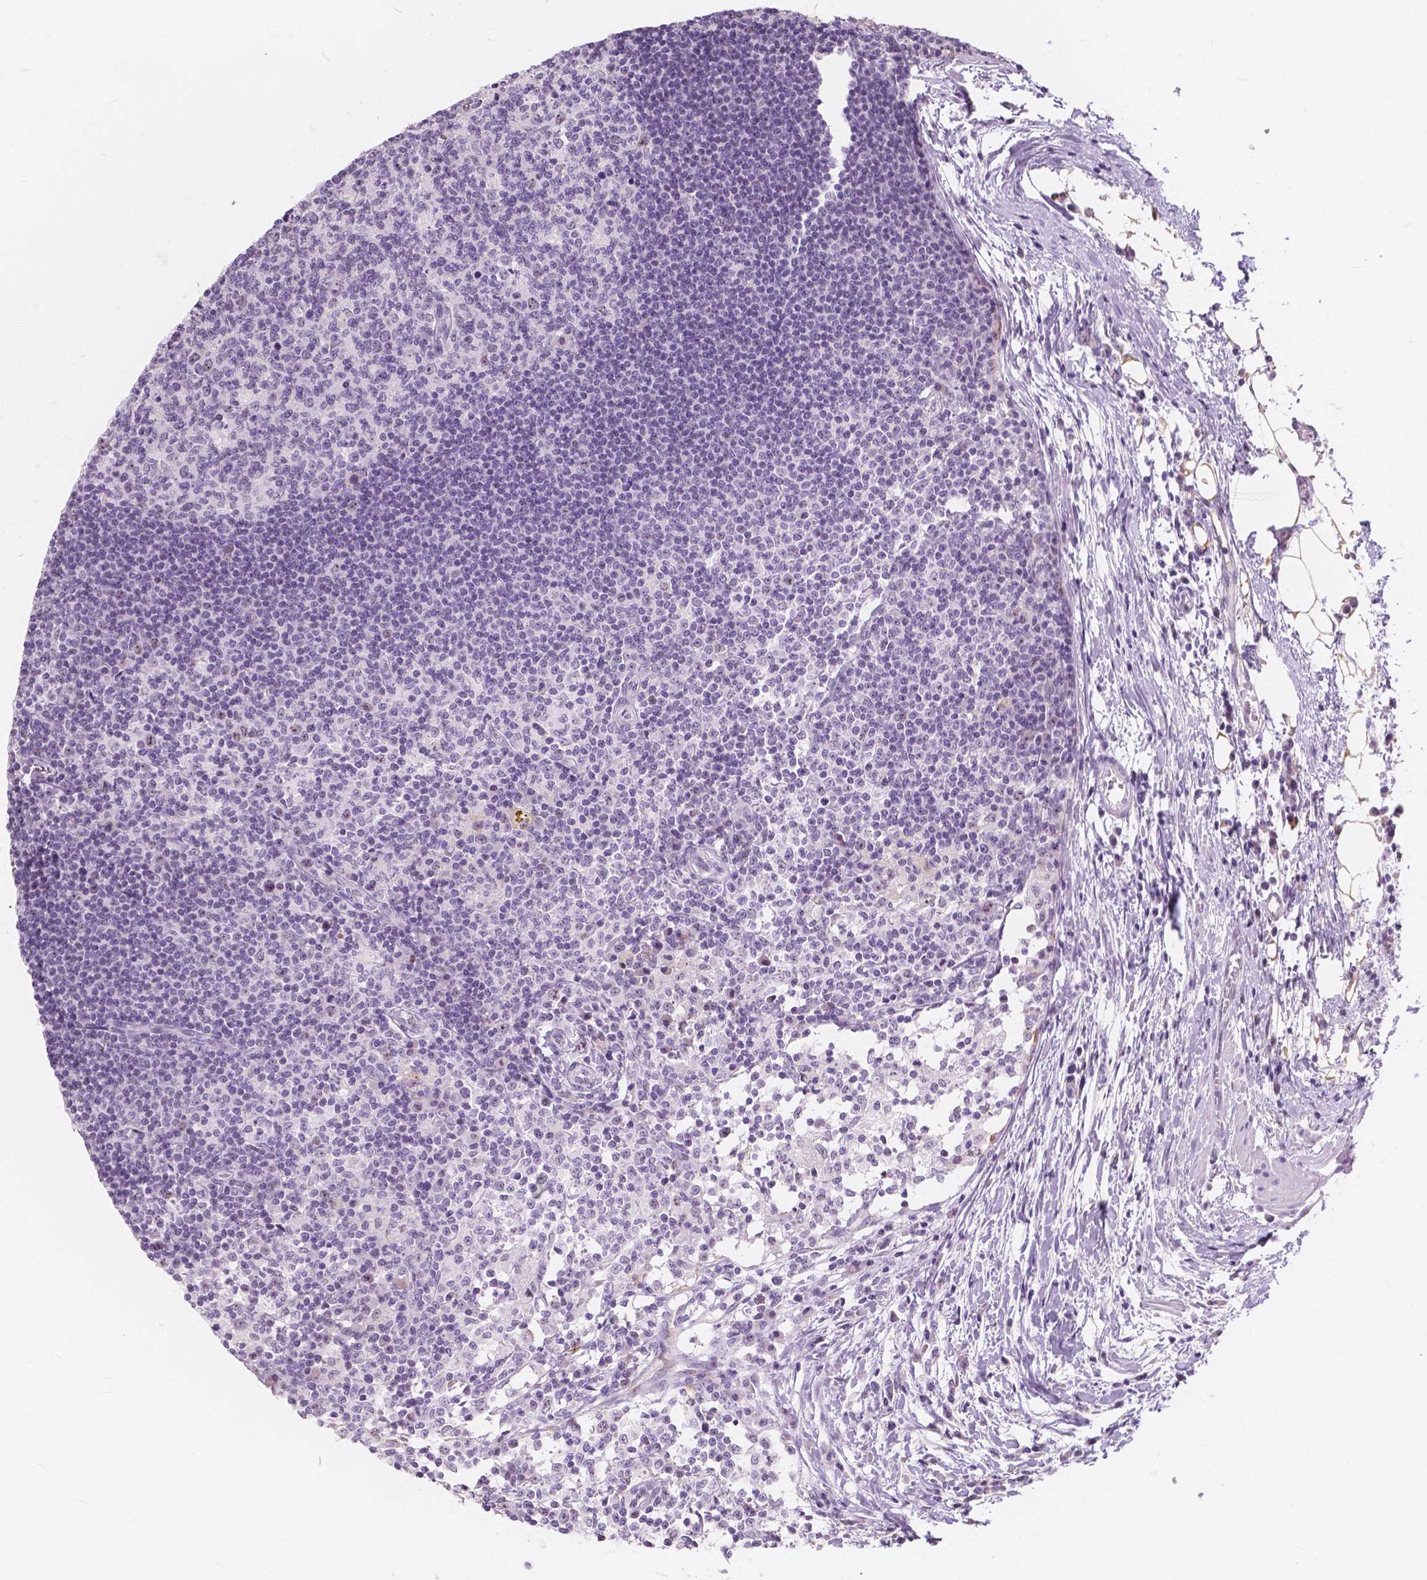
{"staining": {"intensity": "moderate", "quantity": "<25%", "location": "nuclear"}, "tissue": "lymph node", "cell_type": "Germinal center cells", "image_type": "normal", "snomed": [{"axis": "morphology", "description": "Normal tissue, NOS"}, {"axis": "topography", "description": "Lymph node"}], "caption": "Immunohistochemistry photomicrograph of unremarkable lymph node: human lymph node stained using immunohistochemistry (IHC) shows low levels of moderate protein expression localized specifically in the nuclear of germinal center cells, appearing as a nuclear brown color.", "gene": "NOLC1", "patient": {"sex": "female", "age": 72}}